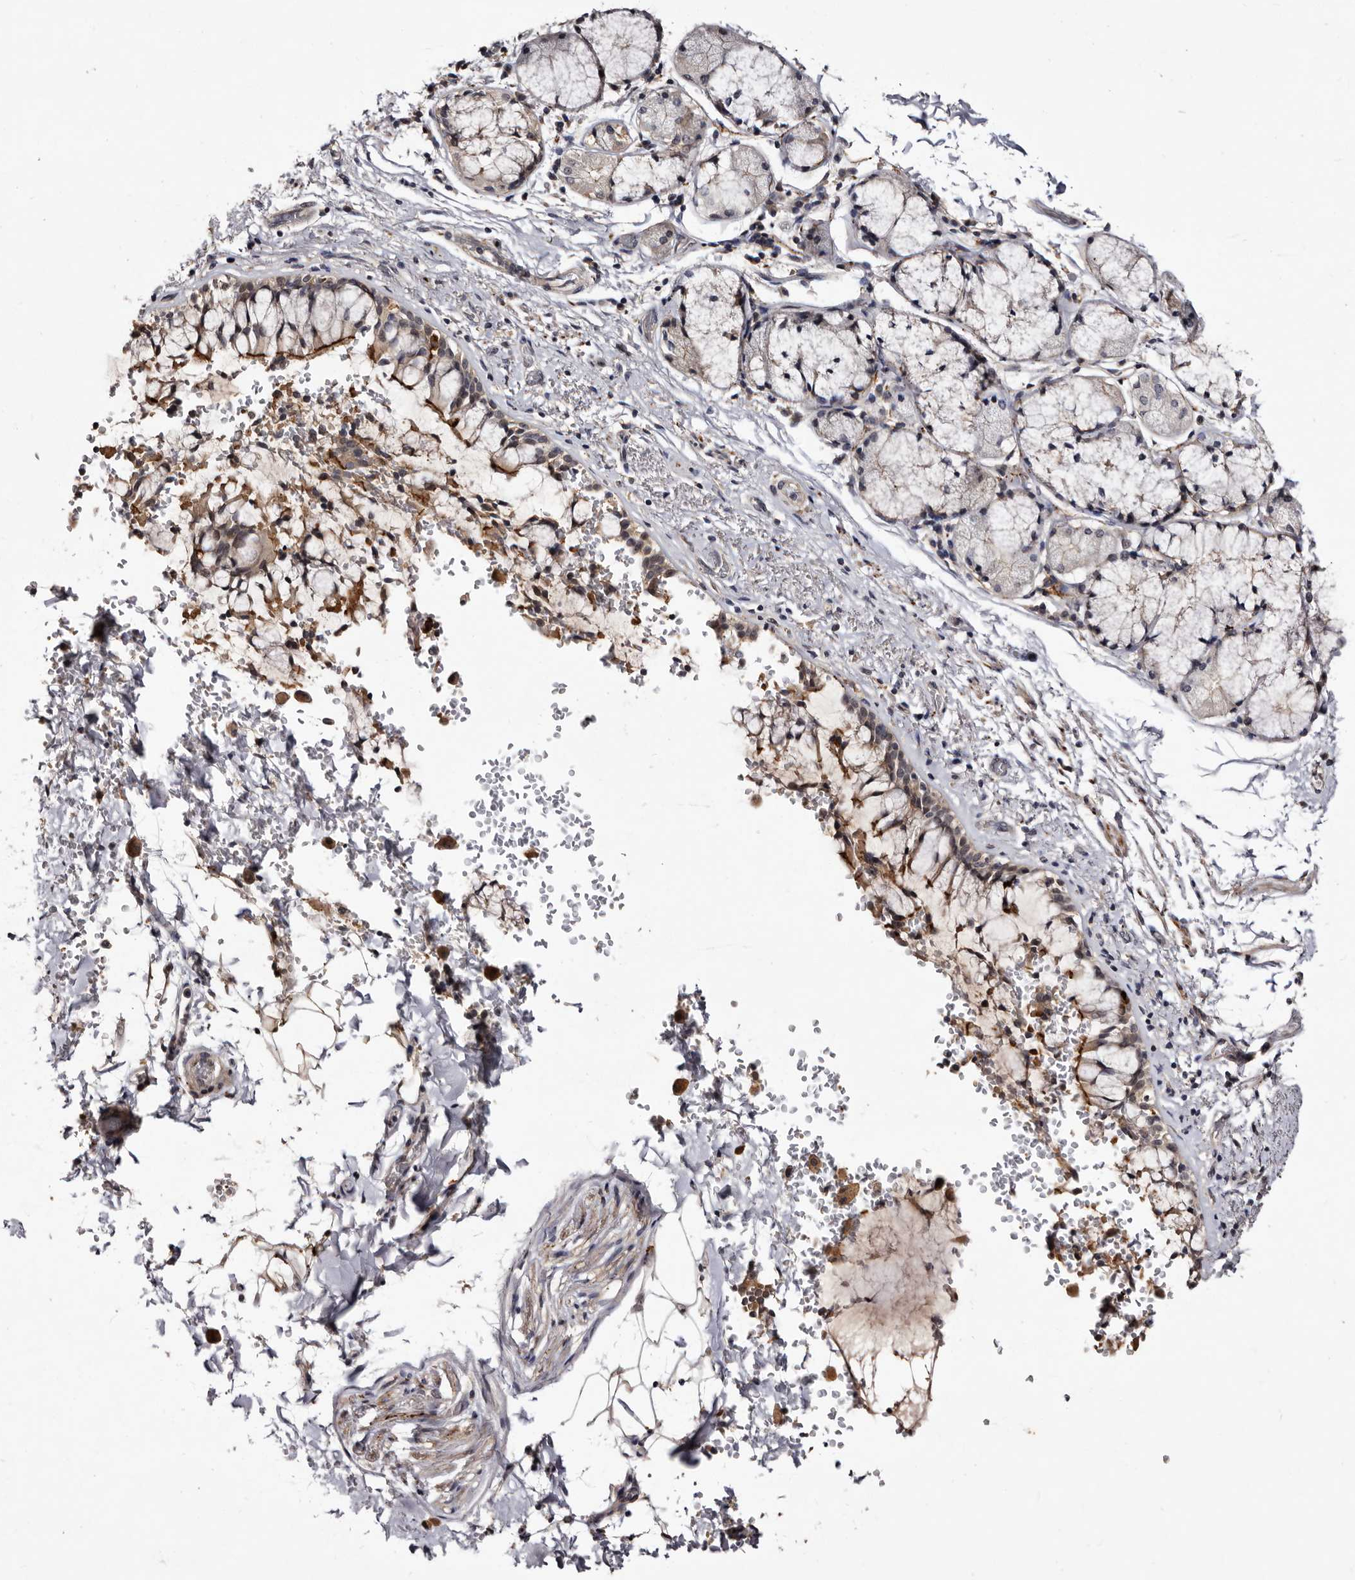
{"staining": {"intensity": "moderate", "quantity": "<25%", "location": "cytoplasmic/membranous"}, "tissue": "bronchus", "cell_type": "Respiratory epithelial cells", "image_type": "normal", "snomed": [{"axis": "morphology", "description": "Normal tissue, NOS"}, {"axis": "morphology", "description": "Inflammation, NOS"}, {"axis": "topography", "description": "Cartilage tissue"}, {"axis": "topography", "description": "Bronchus"}, {"axis": "topography", "description": "Lung"}], "caption": "Immunohistochemistry histopathology image of normal bronchus stained for a protein (brown), which reveals low levels of moderate cytoplasmic/membranous positivity in approximately <25% of respiratory epithelial cells.", "gene": "LANCL2", "patient": {"sex": "female", "age": 64}}